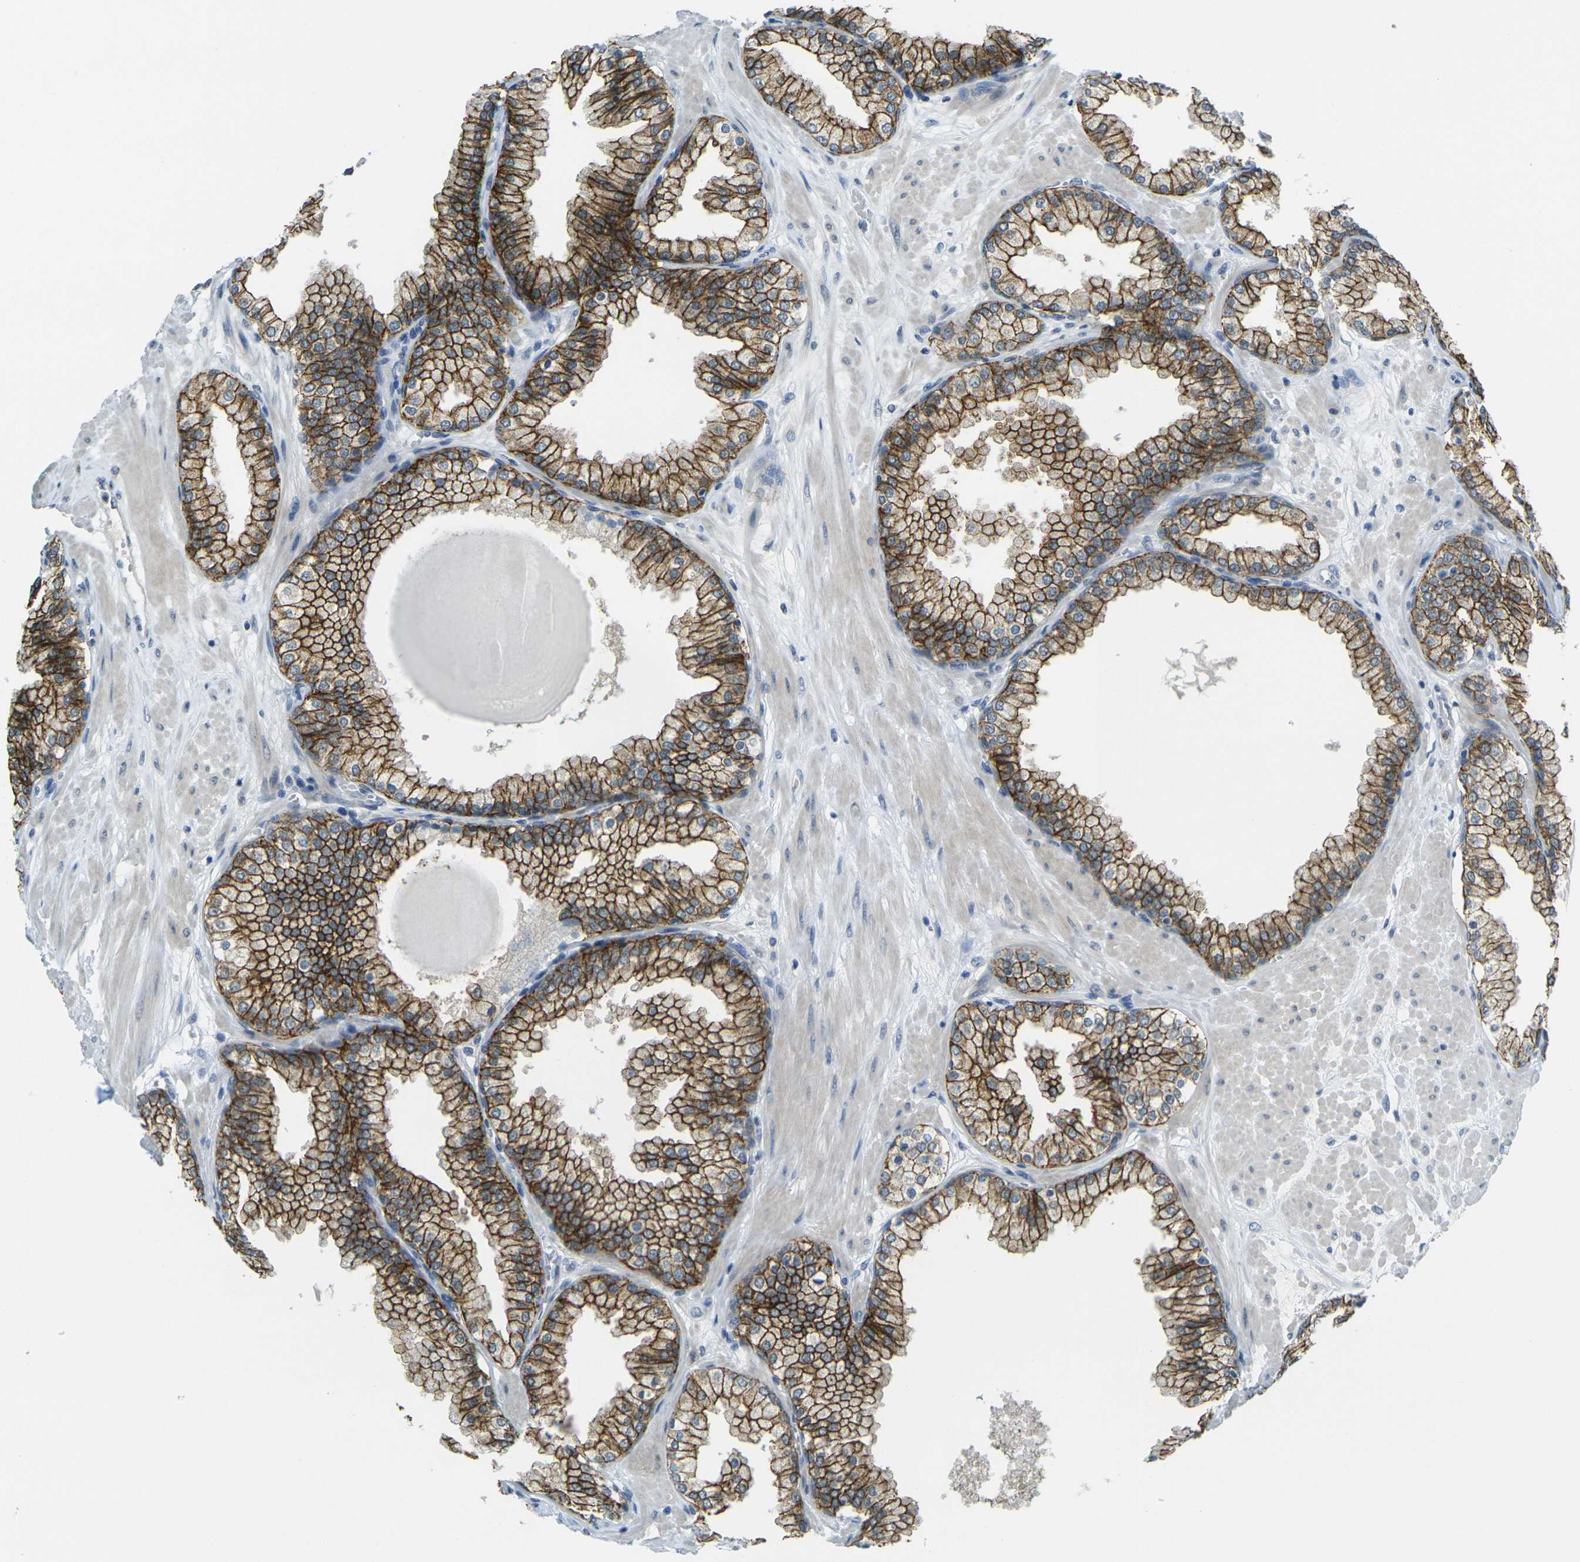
{"staining": {"intensity": "strong", "quantity": ">75%", "location": "cytoplasmic/membranous"}, "tissue": "prostate", "cell_type": "Glandular cells", "image_type": "normal", "snomed": [{"axis": "morphology", "description": "Normal tissue, NOS"}, {"axis": "topography", "description": "Prostate"}], "caption": "Glandular cells reveal high levels of strong cytoplasmic/membranous expression in about >75% of cells in unremarkable prostate. (DAB IHC, brown staining for protein, blue staining for nuclei).", "gene": "SPTBN2", "patient": {"sex": "male", "age": 51}}